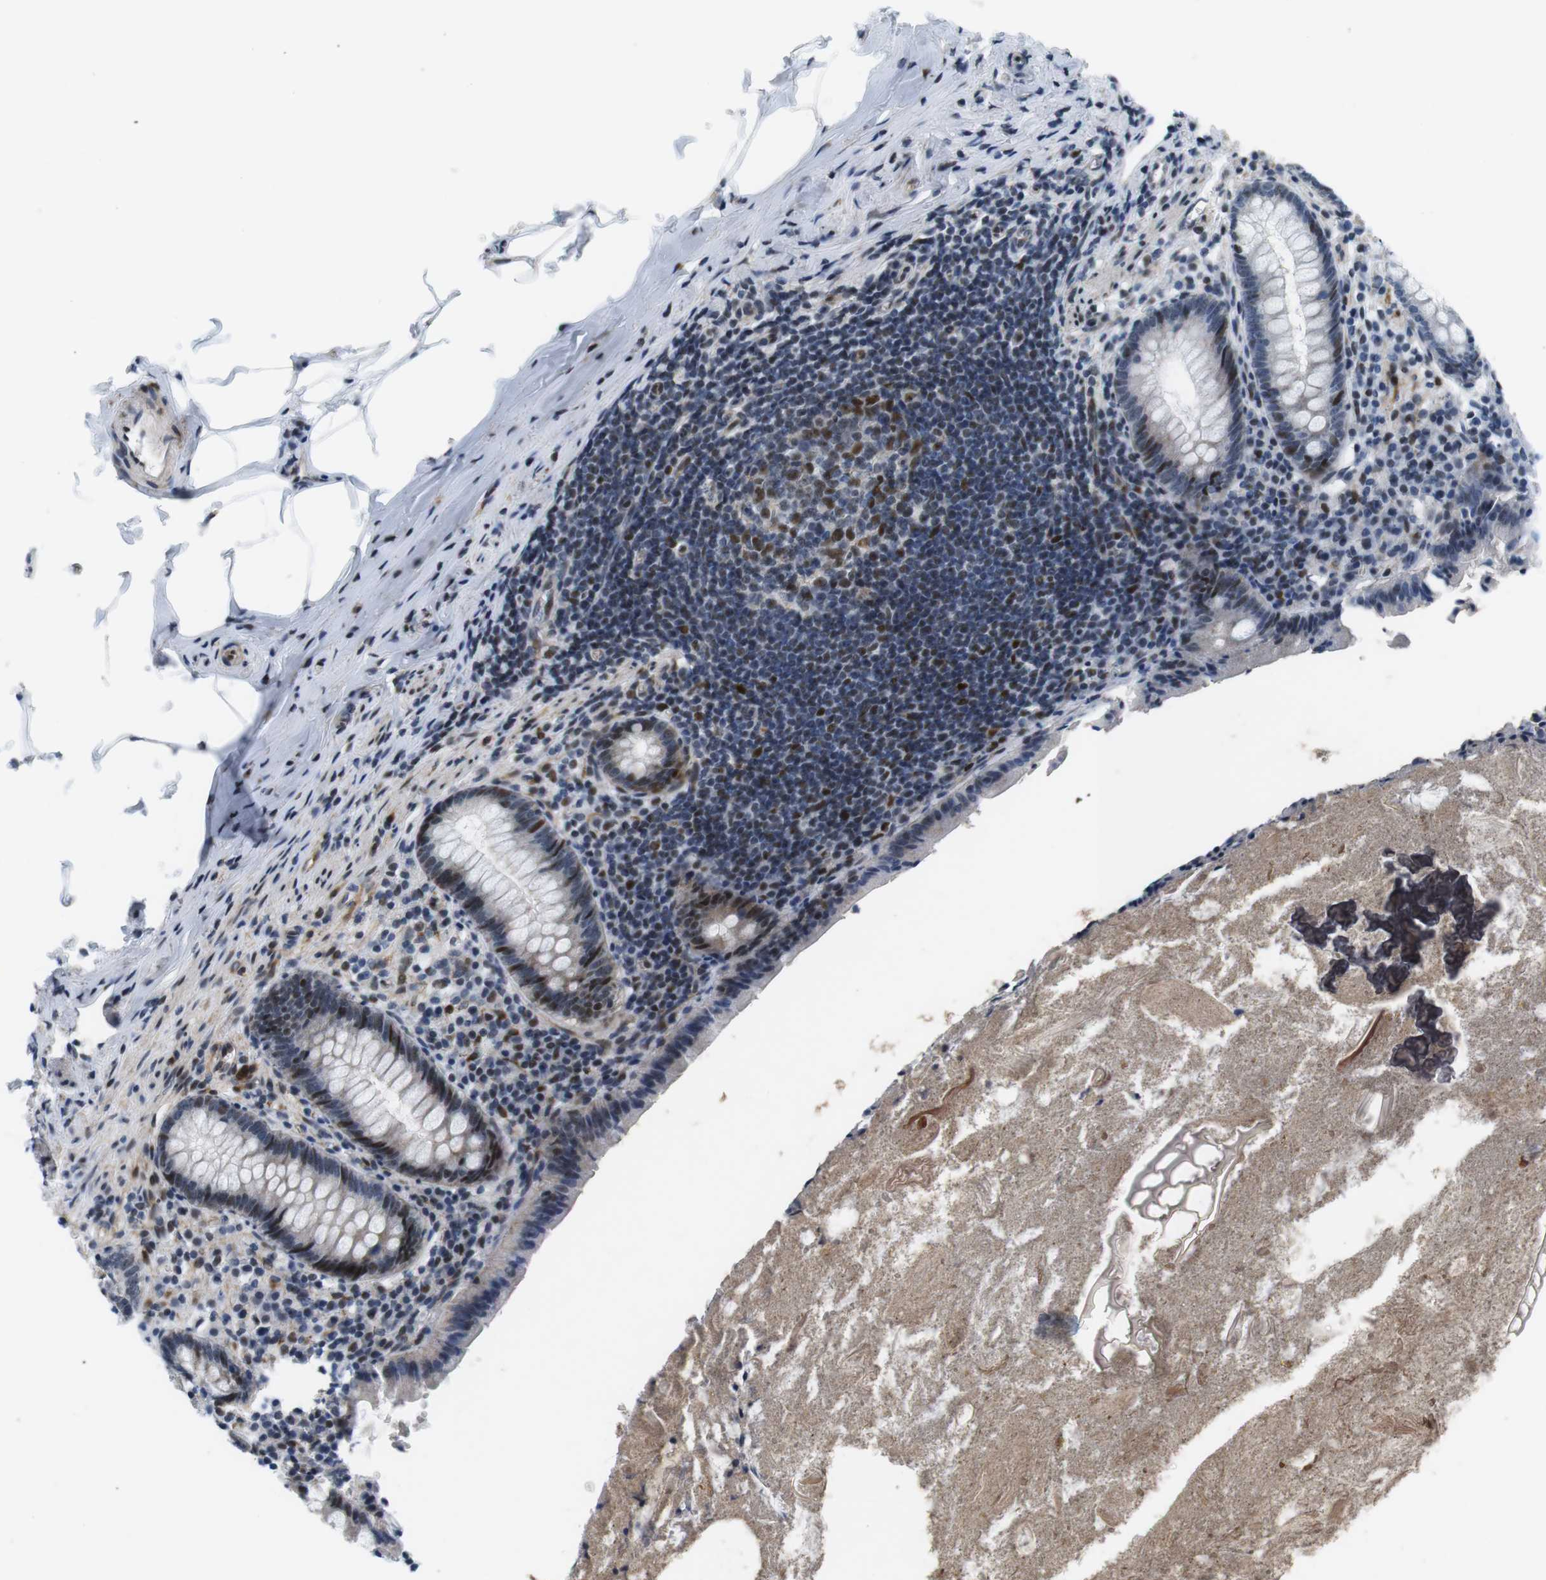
{"staining": {"intensity": "moderate", "quantity": "25%-75%", "location": "cytoplasmic/membranous,nuclear"}, "tissue": "appendix", "cell_type": "Glandular cells", "image_type": "normal", "snomed": [{"axis": "morphology", "description": "Normal tissue, NOS"}, {"axis": "topography", "description": "Appendix"}], "caption": "This is an image of immunohistochemistry staining of normal appendix, which shows moderate expression in the cytoplasmic/membranous,nuclear of glandular cells.", "gene": "MLH1", "patient": {"sex": "male", "age": 52}}